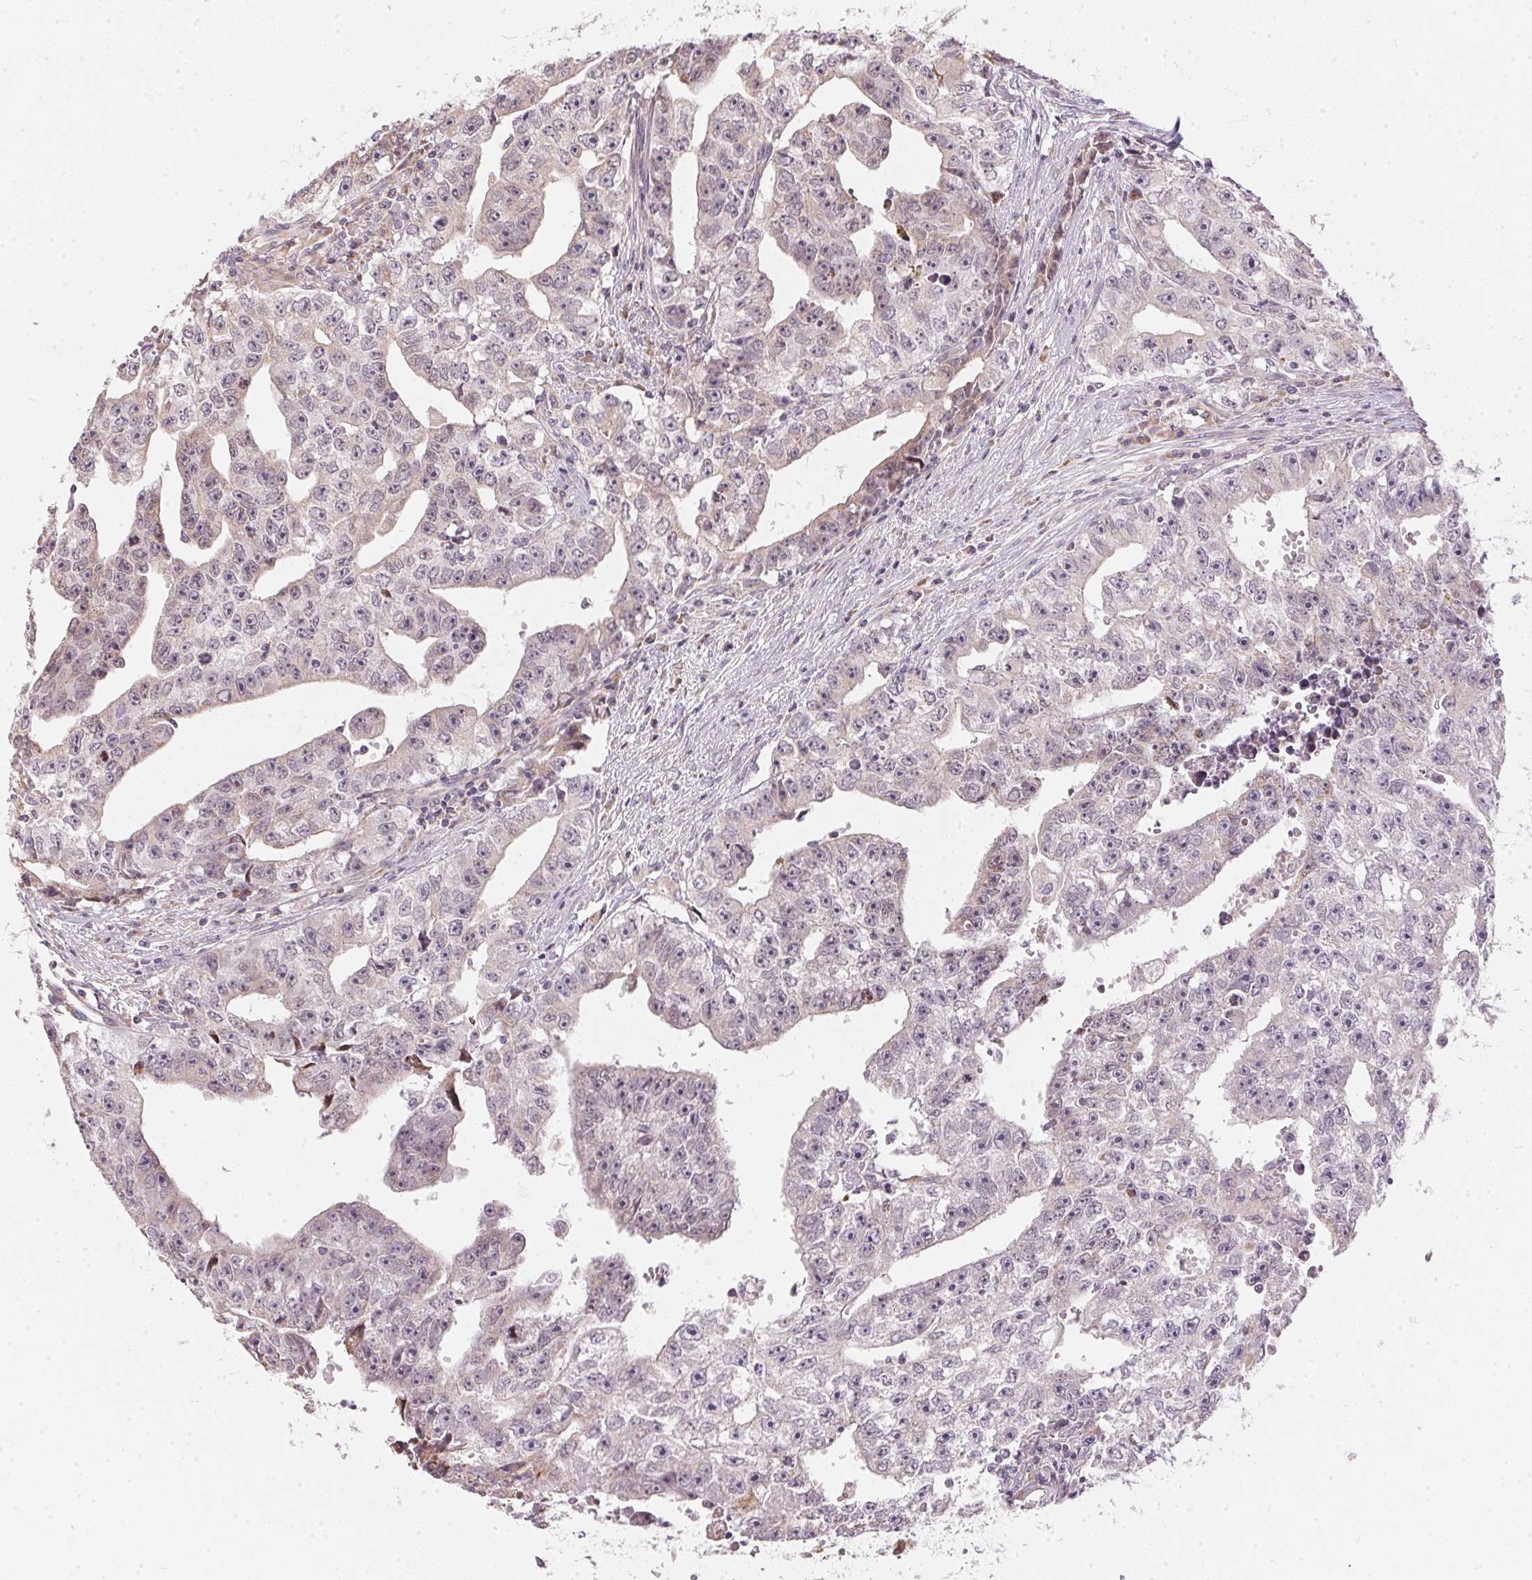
{"staining": {"intensity": "negative", "quantity": "none", "location": "none"}, "tissue": "testis cancer", "cell_type": "Tumor cells", "image_type": "cancer", "snomed": [{"axis": "morphology", "description": "Carcinoma, Embryonal, NOS"}, {"axis": "morphology", "description": "Teratoma, malignant, NOS"}, {"axis": "topography", "description": "Testis"}], "caption": "Tumor cells show no significant staining in testis cancer.", "gene": "VWA5B2", "patient": {"sex": "male", "age": 24}}